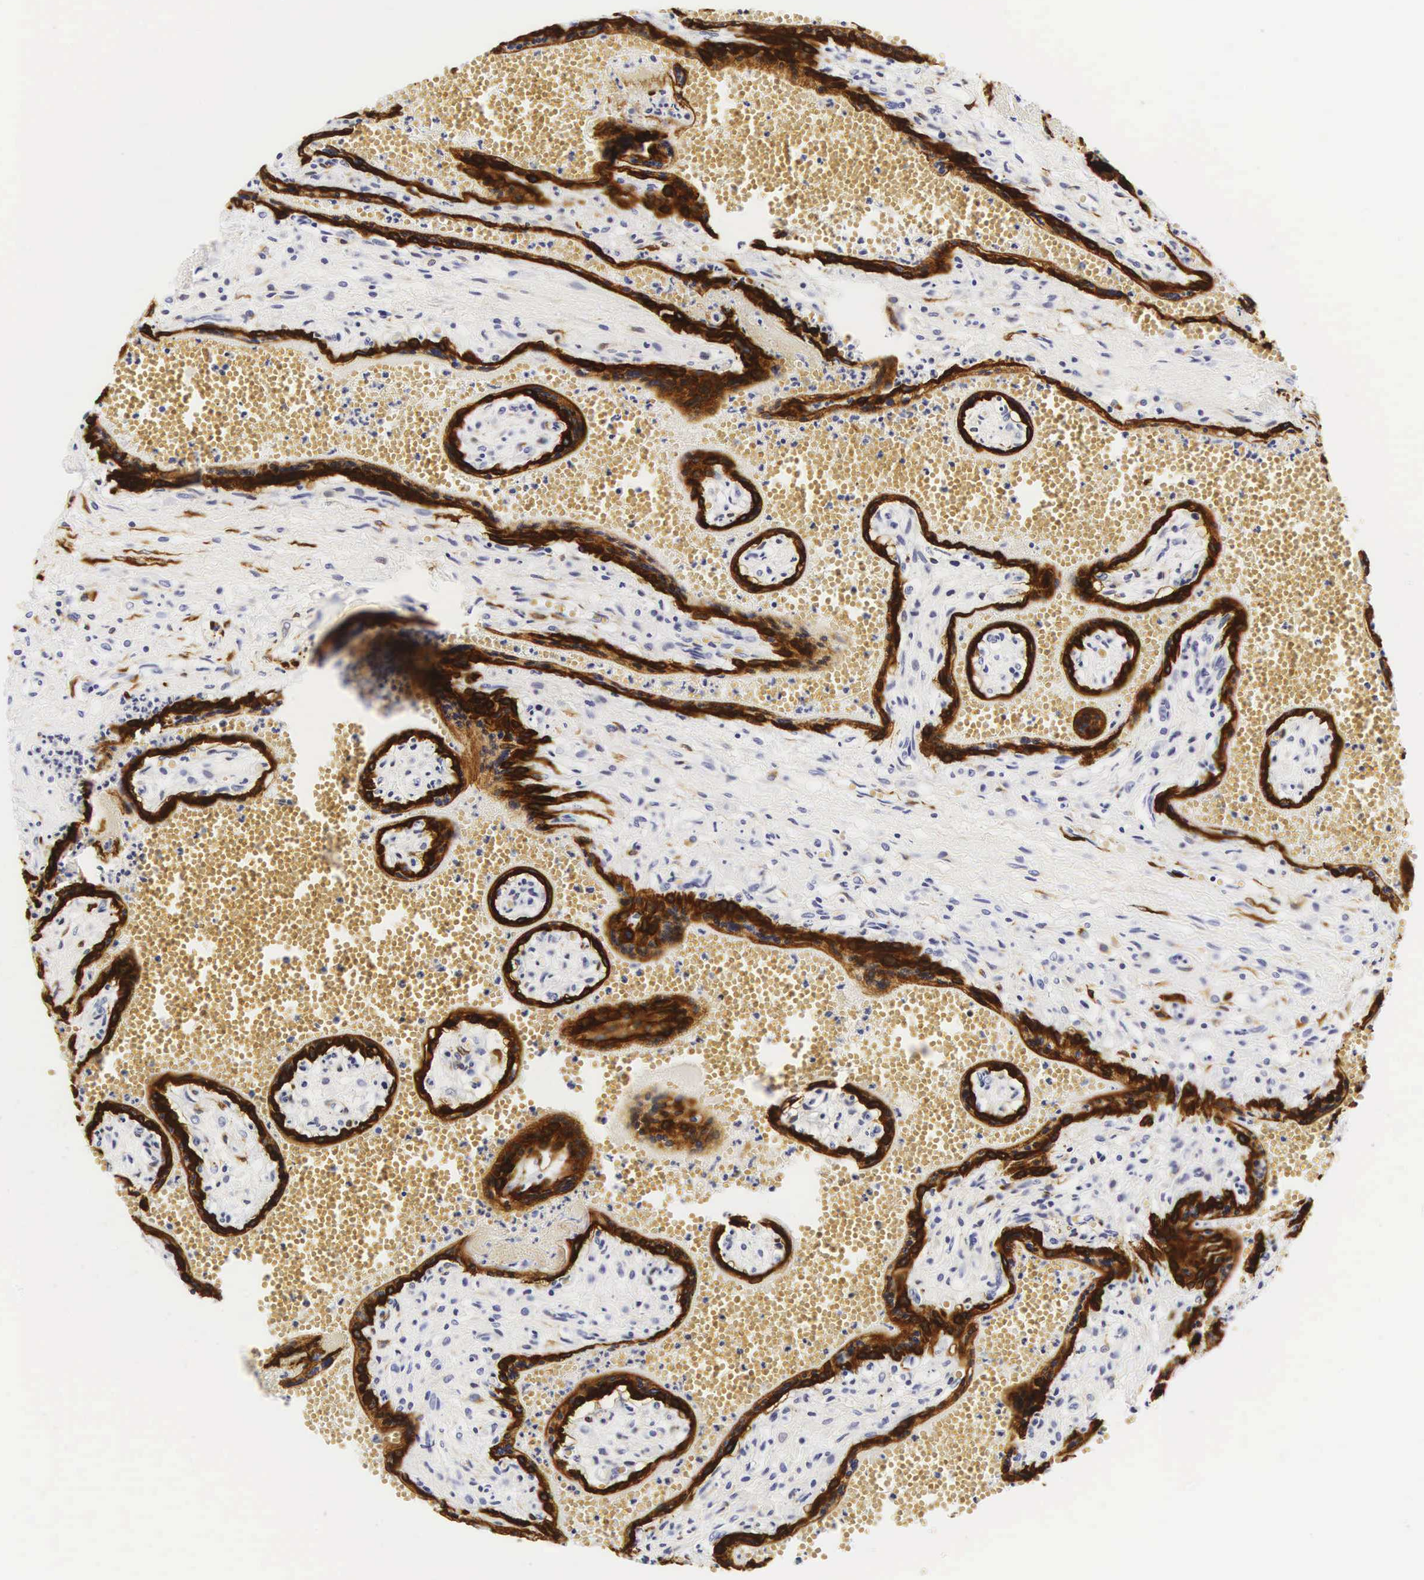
{"staining": {"intensity": "negative", "quantity": "none", "location": "none"}, "tissue": "placenta", "cell_type": "Decidual cells", "image_type": "normal", "snomed": [{"axis": "morphology", "description": "Normal tissue, NOS"}, {"axis": "topography", "description": "Placenta"}], "caption": "DAB (3,3'-diaminobenzidine) immunohistochemical staining of unremarkable placenta exhibits no significant positivity in decidual cells.", "gene": "KRT18", "patient": {"sex": "female", "age": 40}}